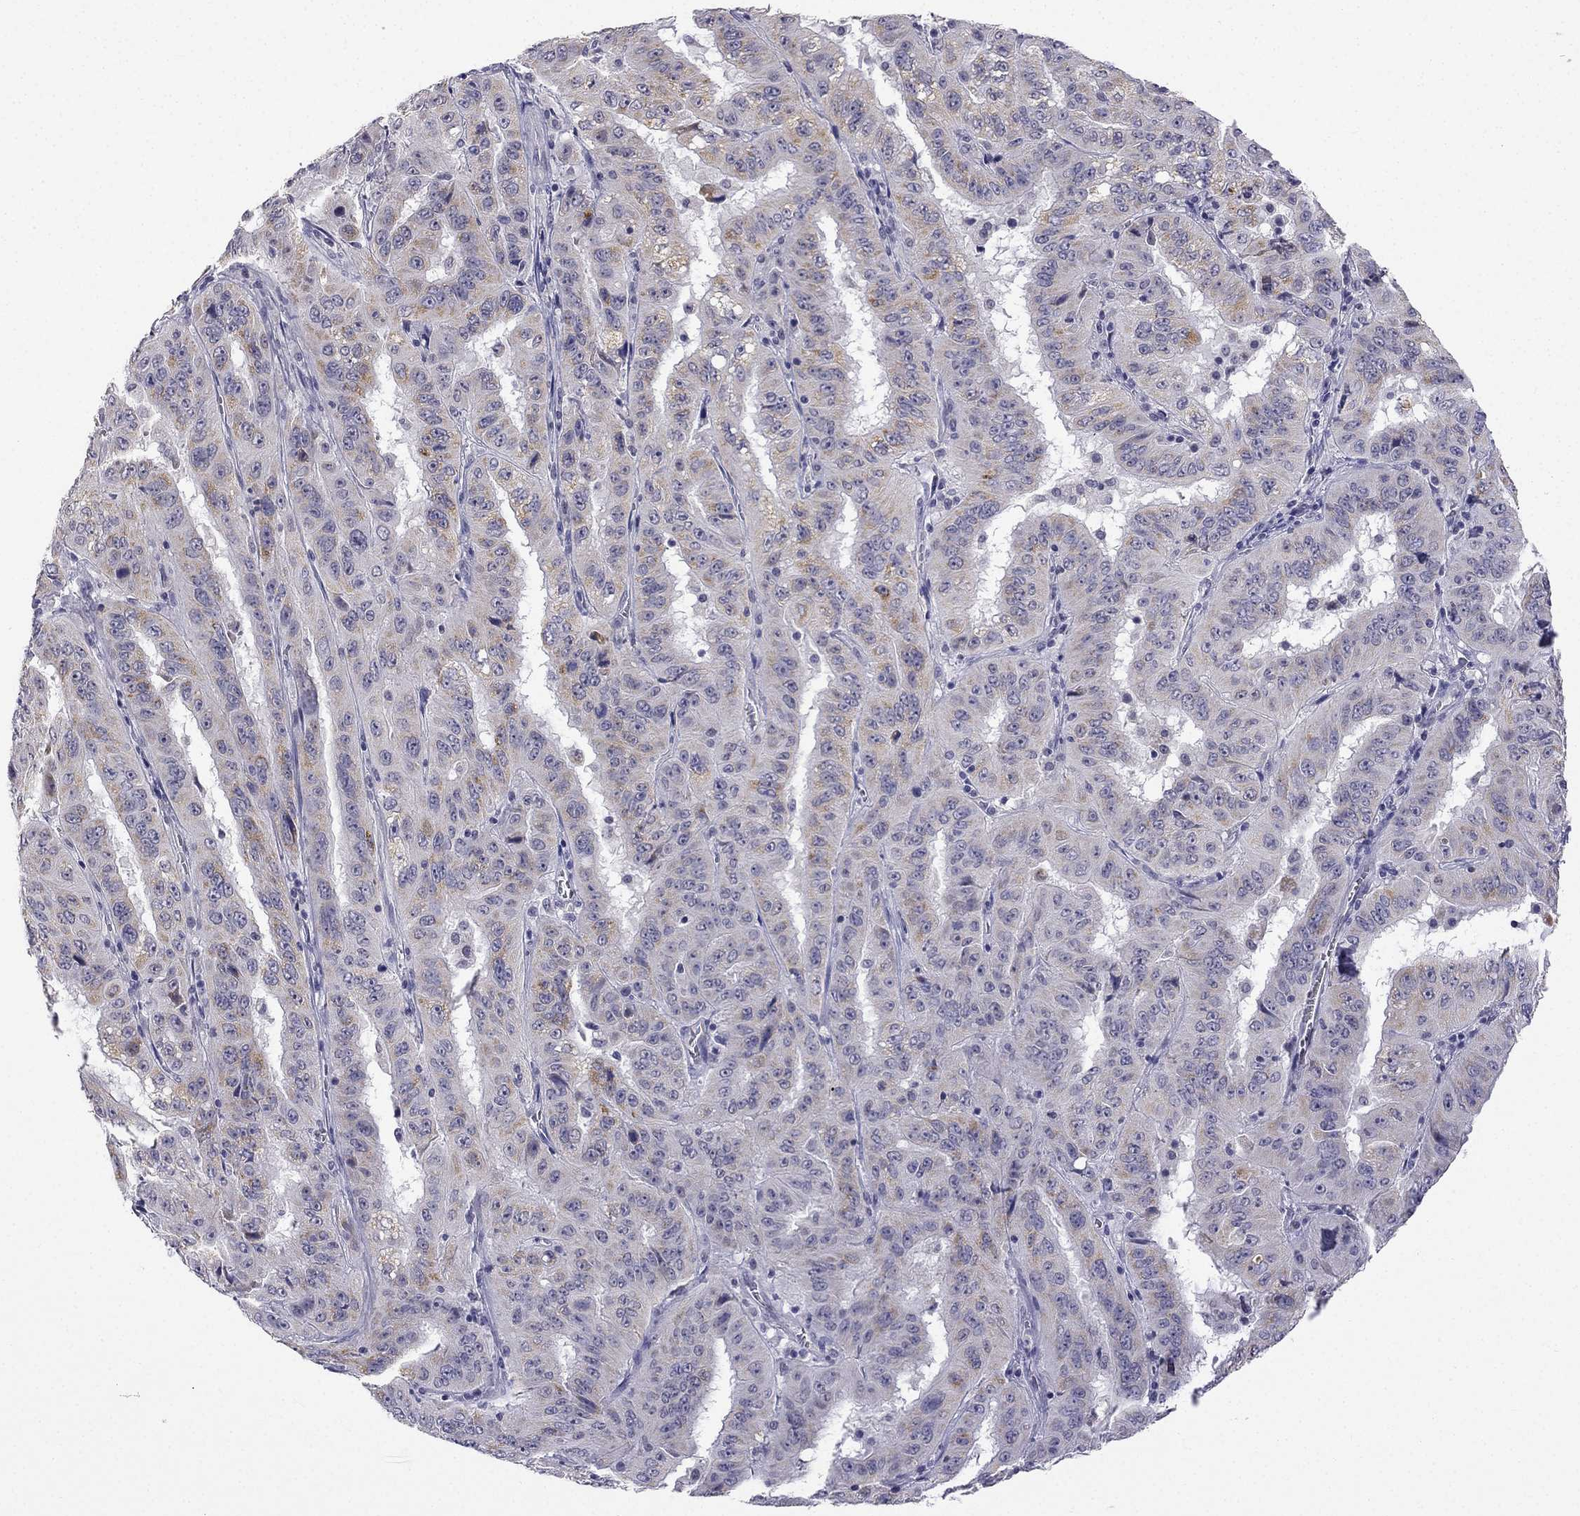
{"staining": {"intensity": "moderate", "quantity": "25%-75%", "location": "cytoplasmic/membranous"}, "tissue": "pancreatic cancer", "cell_type": "Tumor cells", "image_type": "cancer", "snomed": [{"axis": "morphology", "description": "Adenocarcinoma, NOS"}, {"axis": "topography", "description": "Pancreas"}], "caption": "An image of pancreatic cancer stained for a protein reveals moderate cytoplasmic/membranous brown staining in tumor cells.", "gene": "C5orf49", "patient": {"sex": "male", "age": 63}}